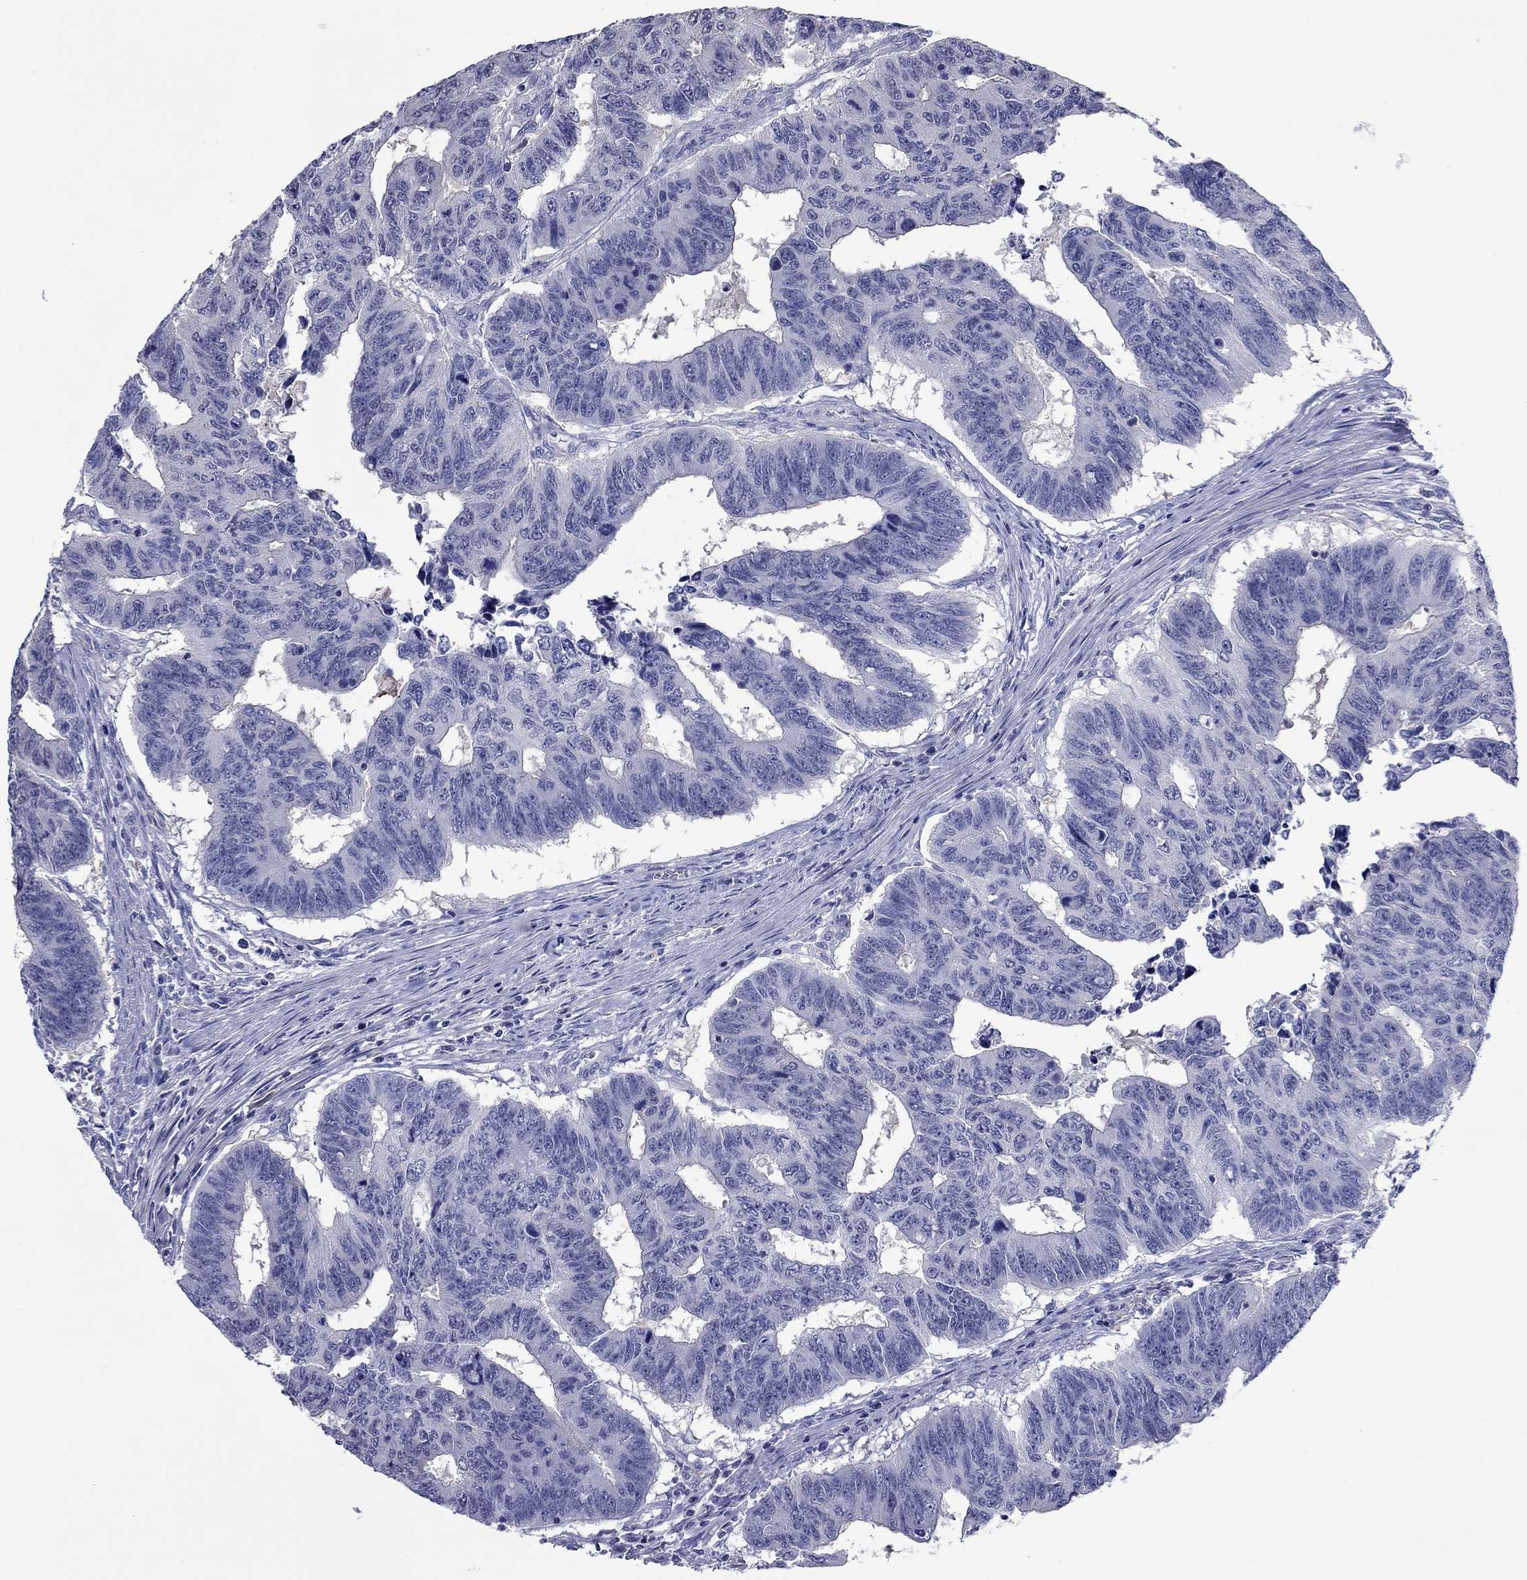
{"staining": {"intensity": "negative", "quantity": "none", "location": "none"}, "tissue": "colorectal cancer", "cell_type": "Tumor cells", "image_type": "cancer", "snomed": [{"axis": "morphology", "description": "Adenocarcinoma, NOS"}, {"axis": "topography", "description": "Rectum"}], "caption": "A photomicrograph of human colorectal cancer (adenocarcinoma) is negative for staining in tumor cells.", "gene": "ACTL7B", "patient": {"sex": "female", "age": 85}}